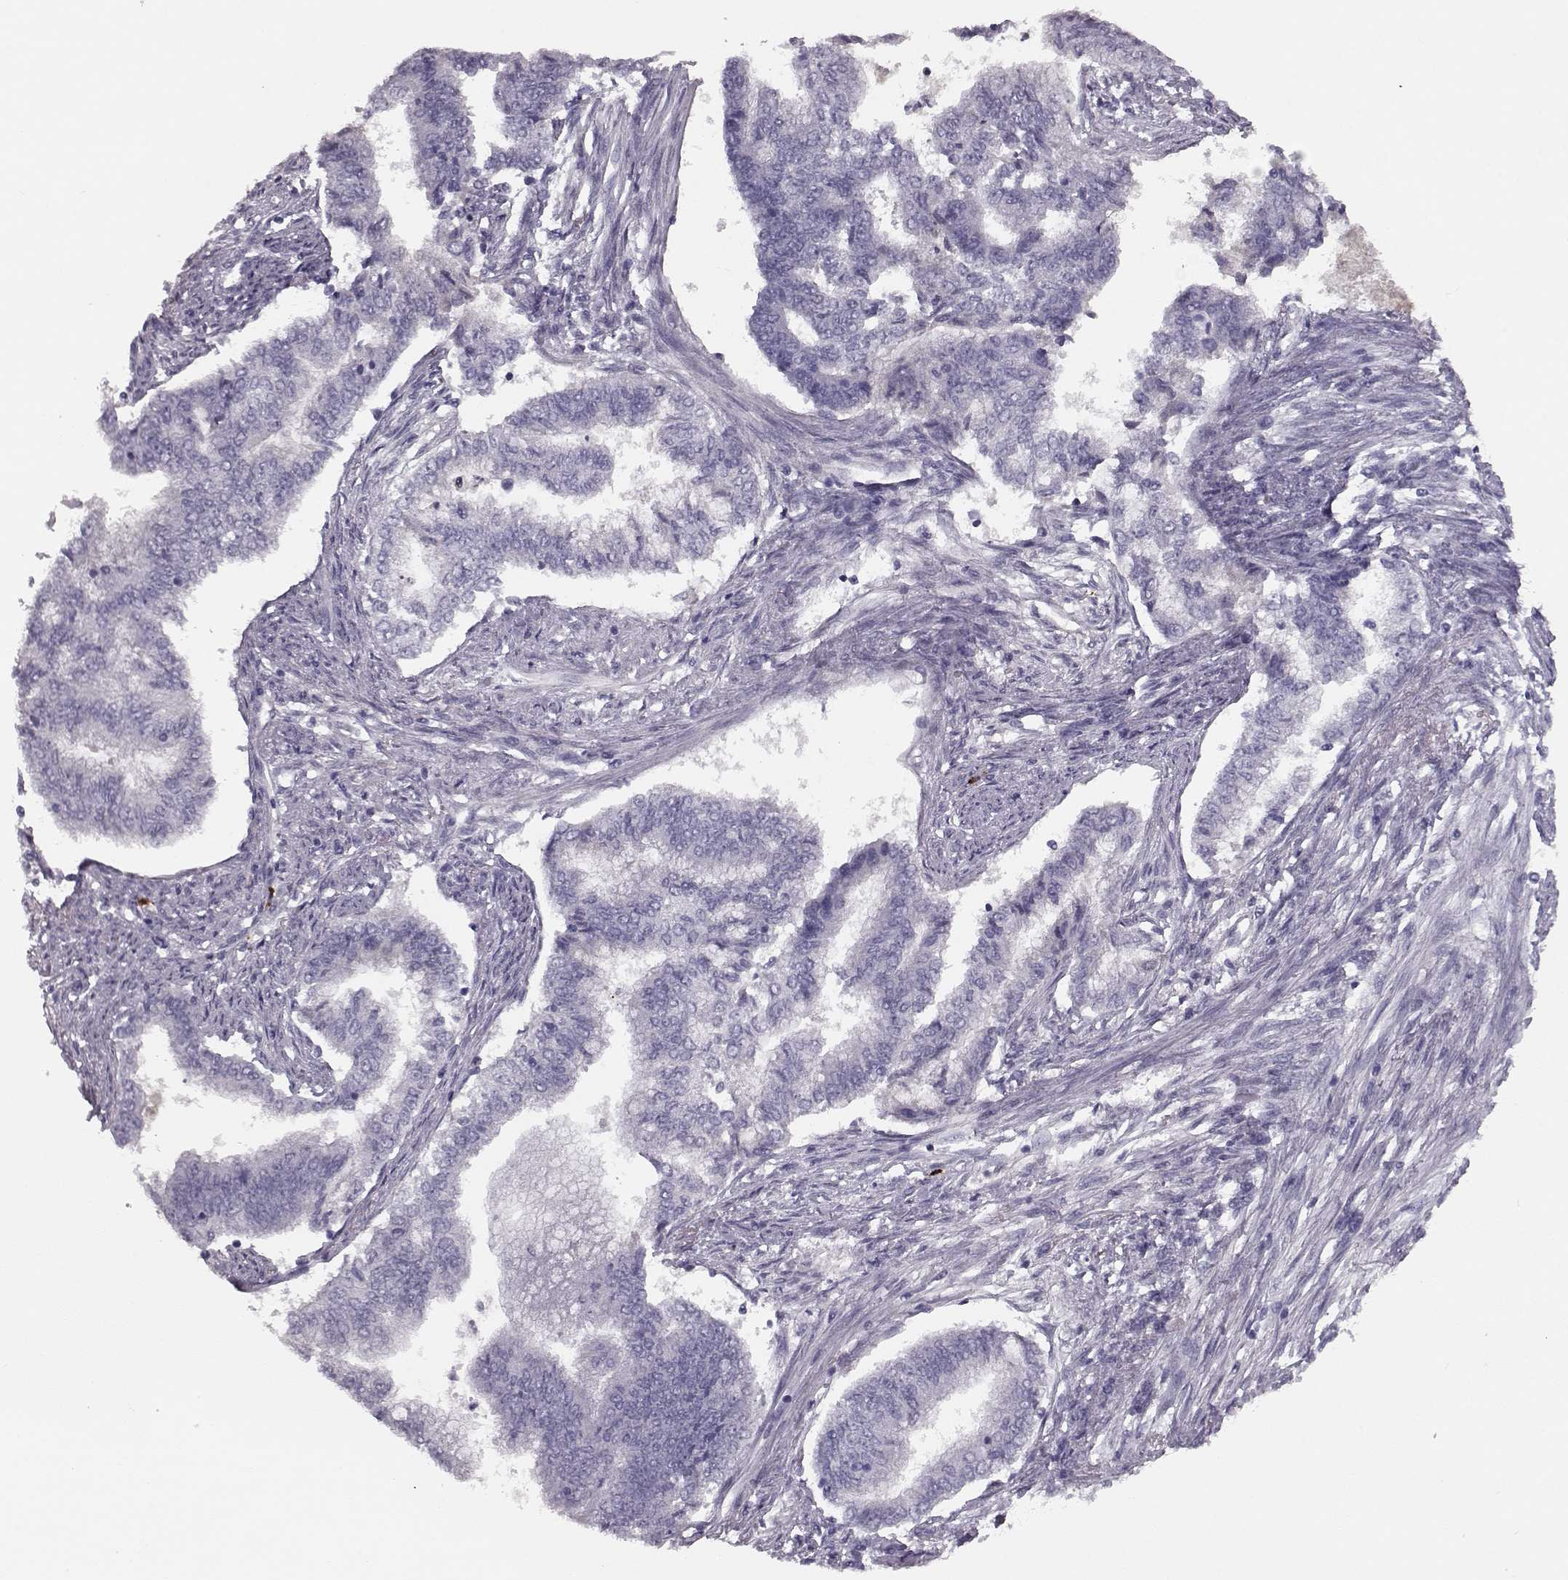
{"staining": {"intensity": "negative", "quantity": "none", "location": "none"}, "tissue": "endometrial cancer", "cell_type": "Tumor cells", "image_type": "cancer", "snomed": [{"axis": "morphology", "description": "Adenocarcinoma, NOS"}, {"axis": "topography", "description": "Endometrium"}], "caption": "DAB immunohistochemical staining of human adenocarcinoma (endometrial) reveals no significant expression in tumor cells.", "gene": "CCL19", "patient": {"sex": "female", "age": 65}}